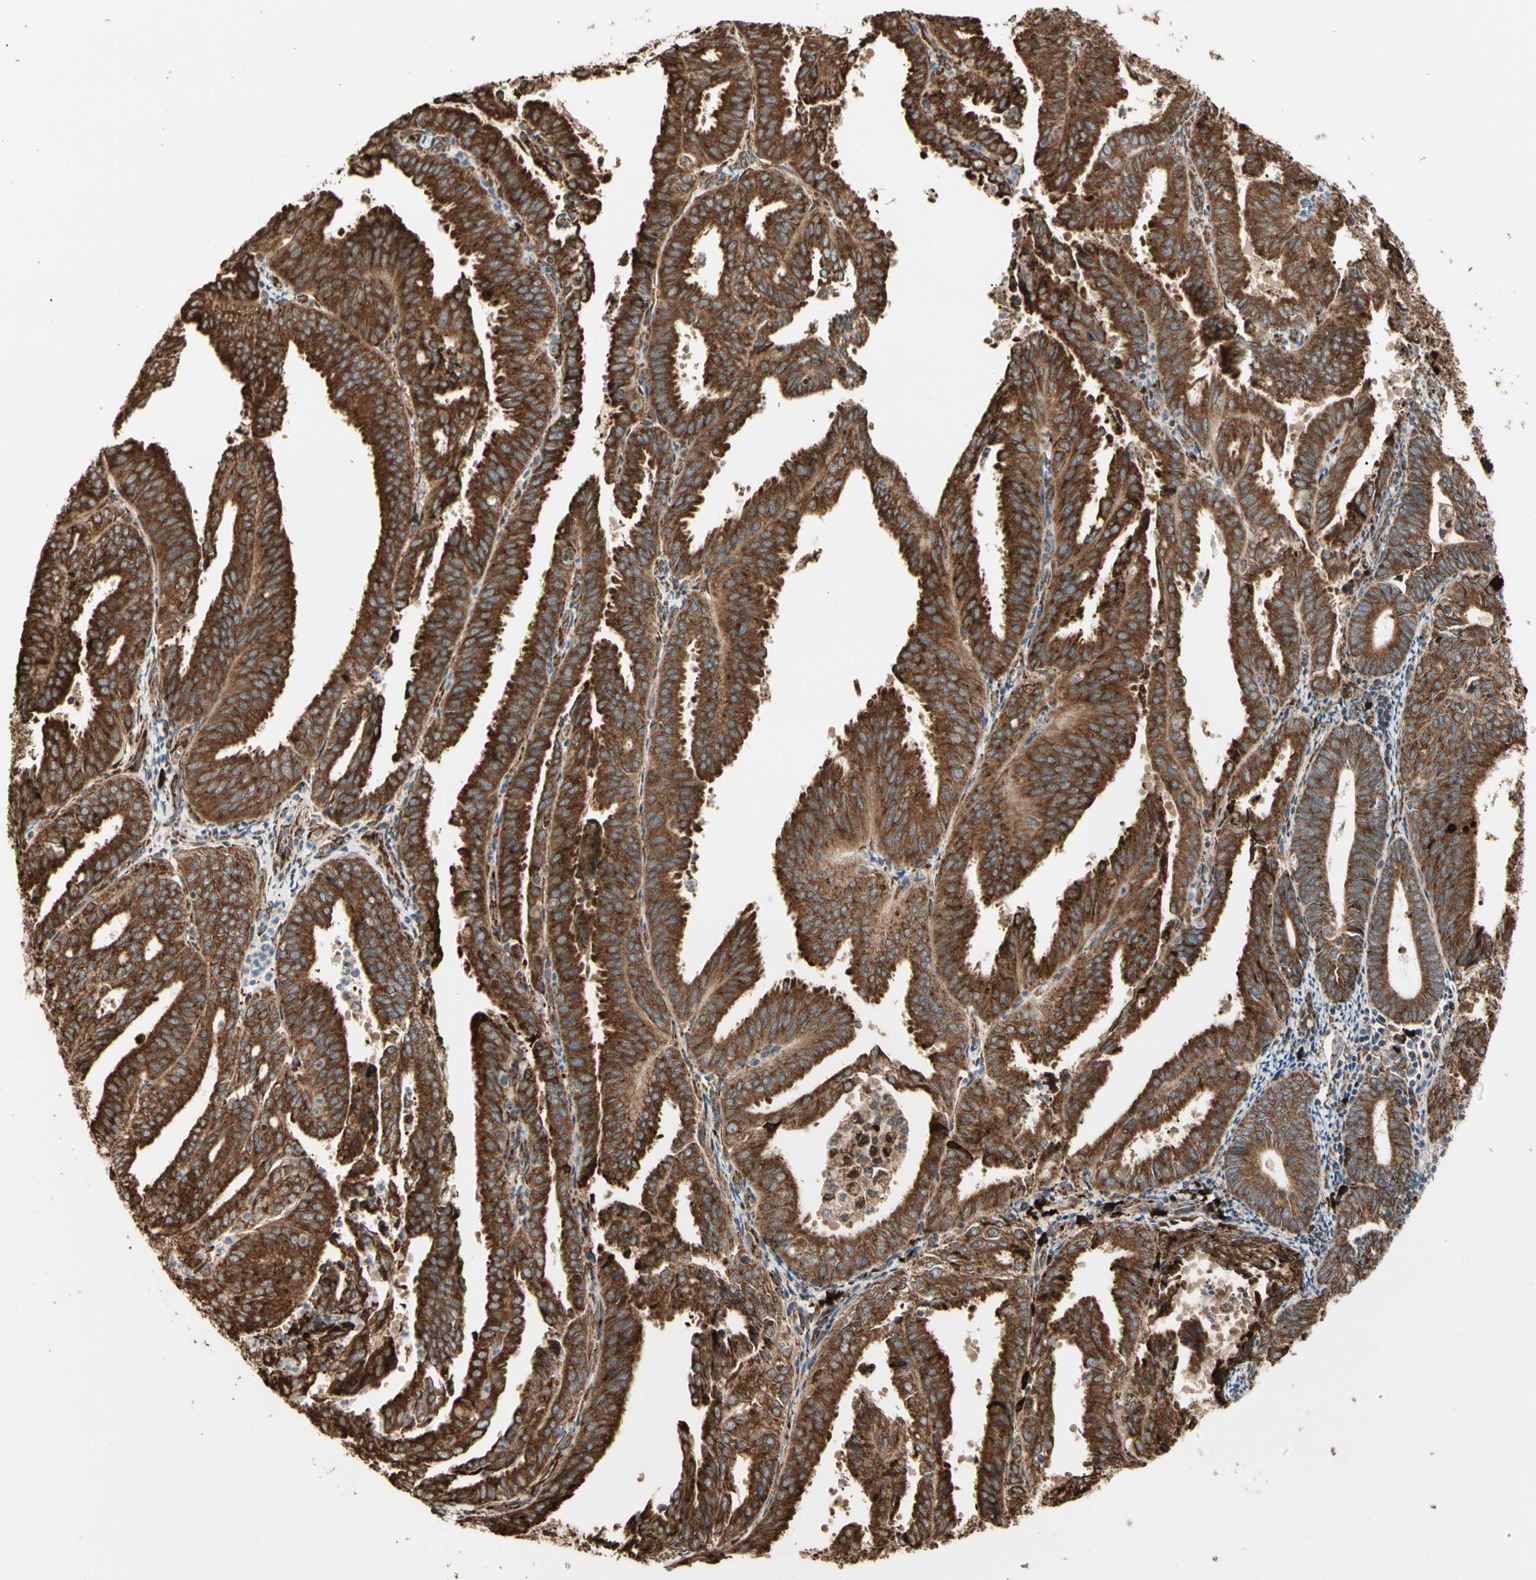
{"staining": {"intensity": "strong", "quantity": ">75%", "location": "cytoplasmic/membranous"}, "tissue": "endometrial cancer", "cell_type": "Tumor cells", "image_type": "cancer", "snomed": [{"axis": "morphology", "description": "Adenocarcinoma, NOS"}, {"axis": "topography", "description": "Uterus"}], "caption": "DAB (3,3'-diaminobenzidine) immunohistochemical staining of adenocarcinoma (endometrial) reveals strong cytoplasmic/membranous protein expression in approximately >75% of tumor cells. (DAB (3,3'-diaminobenzidine) IHC with brightfield microscopy, high magnification).", "gene": "HSP90B1", "patient": {"sex": "female", "age": 60}}